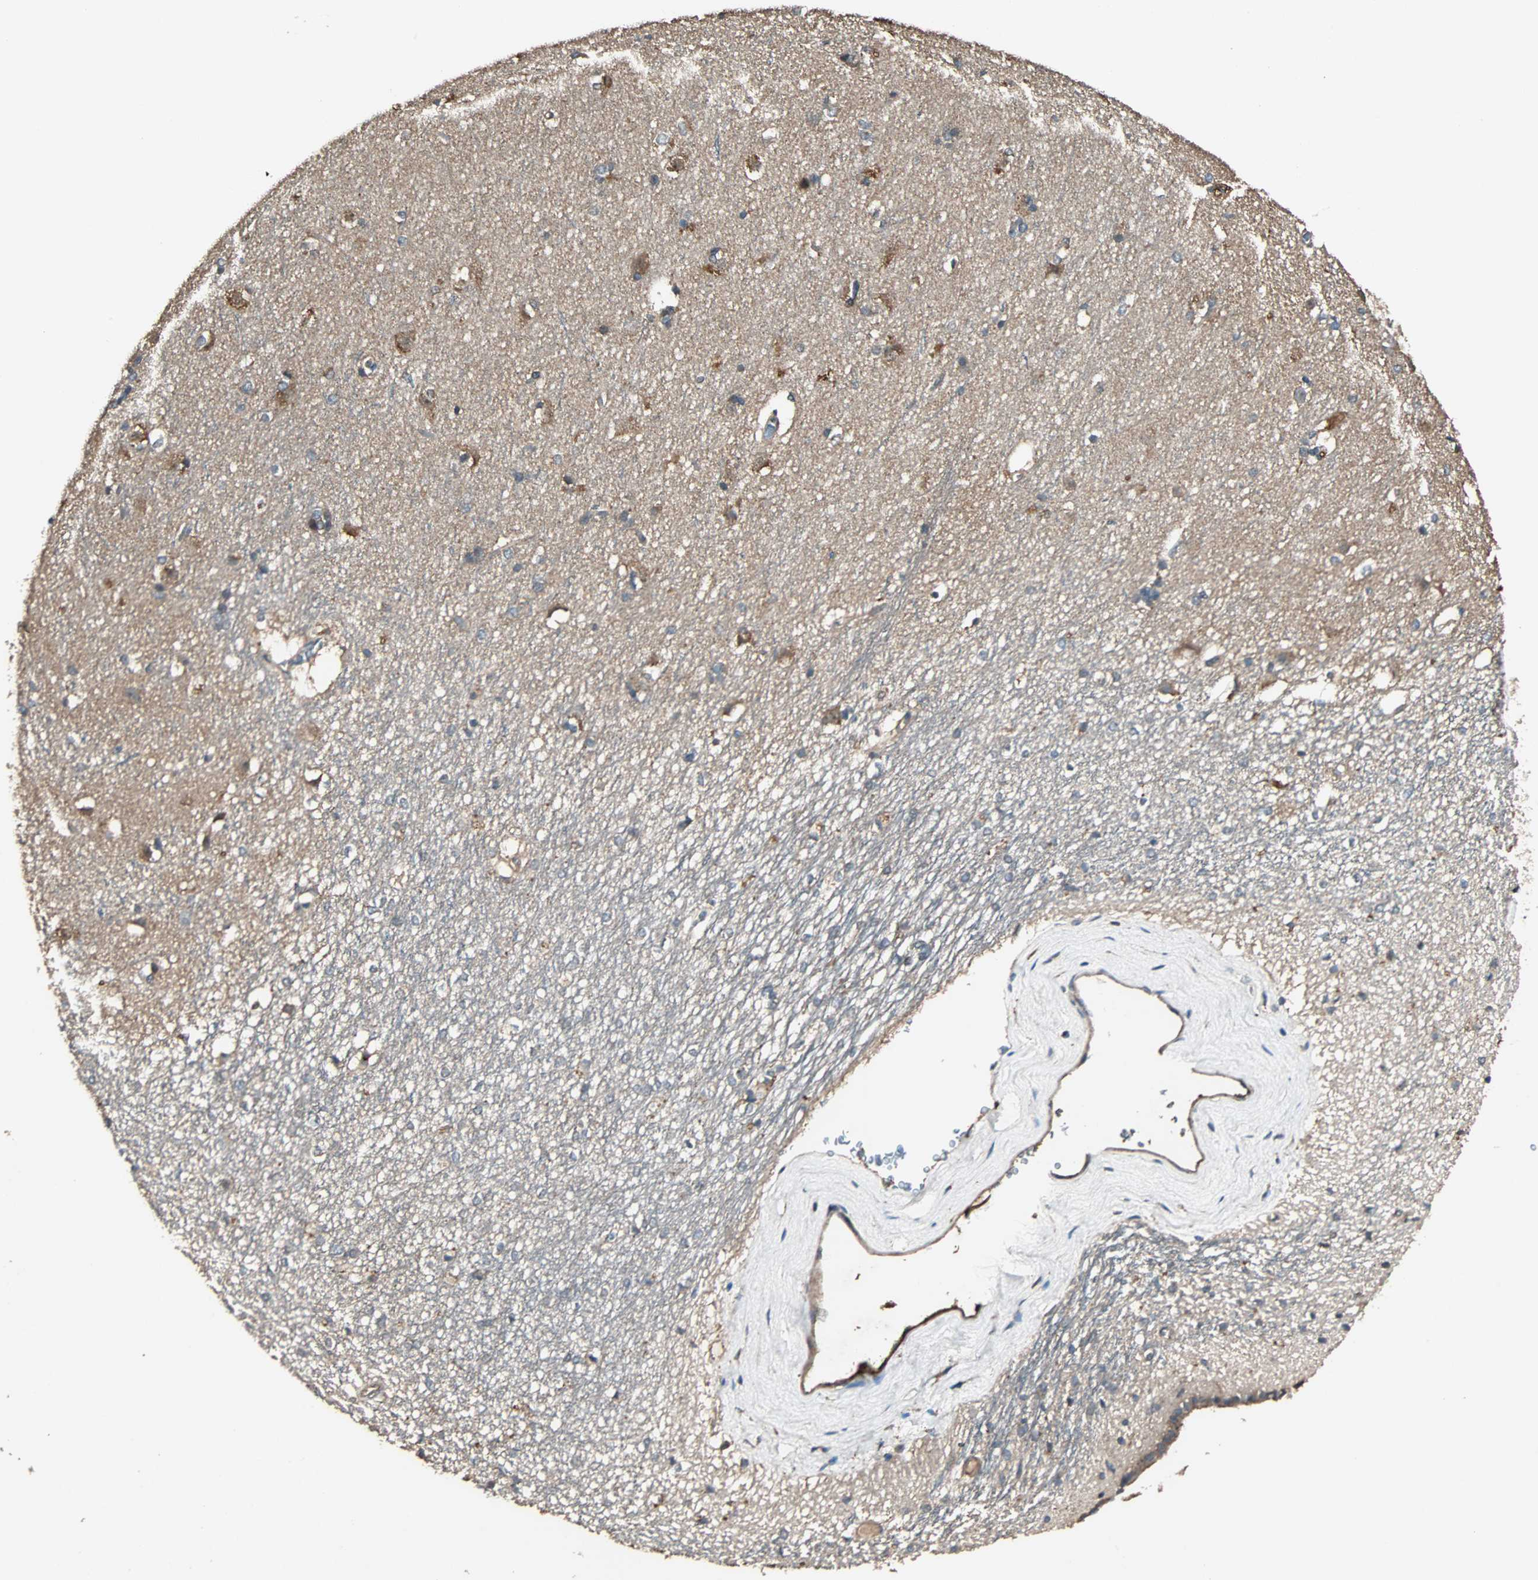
{"staining": {"intensity": "moderate", "quantity": "<25%", "location": "cytoplasmic/membranous"}, "tissue": "caudate", "cell_type": "Glial cells", "image_type": "normal", "snomed": [{"axis": "morphology", "description": "Normal tissue, NOS"}, {"axis": "topography", "description": "Lateral ventricle wall"}], "caption": "Immunohistochemical staining of unremarkable caudate demonstrates moderate cytoplasmic/membranous protein staining in approximately <25% of glial cells. (IHC, brightfield microscopy, high magnification).", "gene": "GCK", "patient": {"sex": "female", "age": 19}}